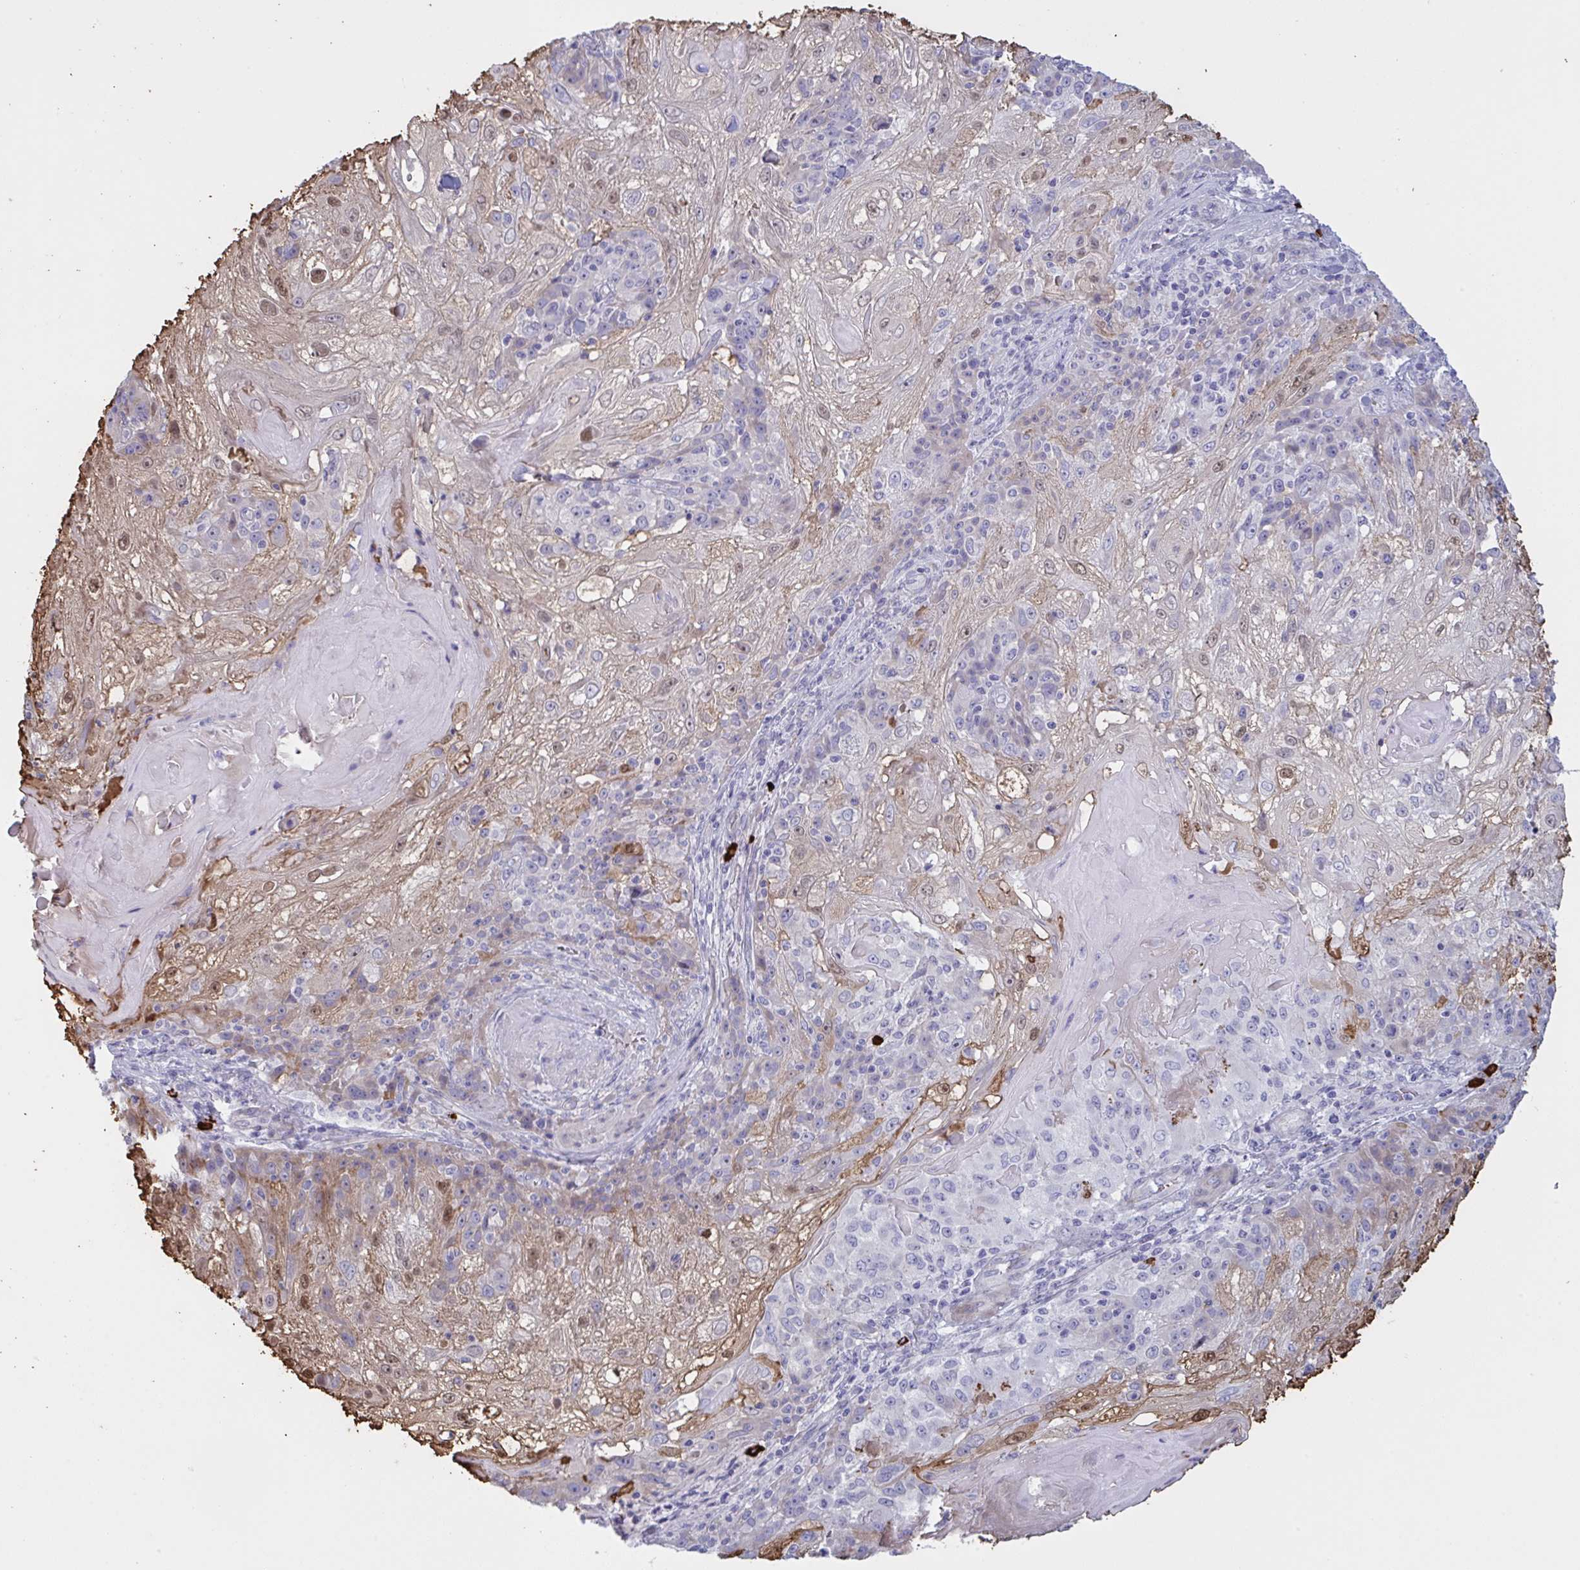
{"staining": {"intensity": "weak", "quantity": "<25%", "location": "nuclear"}, "tissue": "skin cancer", "cell_type": "Tumor cells", "image_type": "cancer", "snomed": [{"axis": "morphology", "description": "Normal tissue, NOS"}, {"axis": "morphology", "description": "Squamous cell carcinoma, NOS"}, {"axis": "topography", "description": "Skin"}], "caption": "A high-resolution histopathology image shows immunohistochemistry staining of skin cancer, which exhibits no significant expression in tumor cells.", "gene": "ZNF684", "patient": {"sex": "female", "age": 83}}